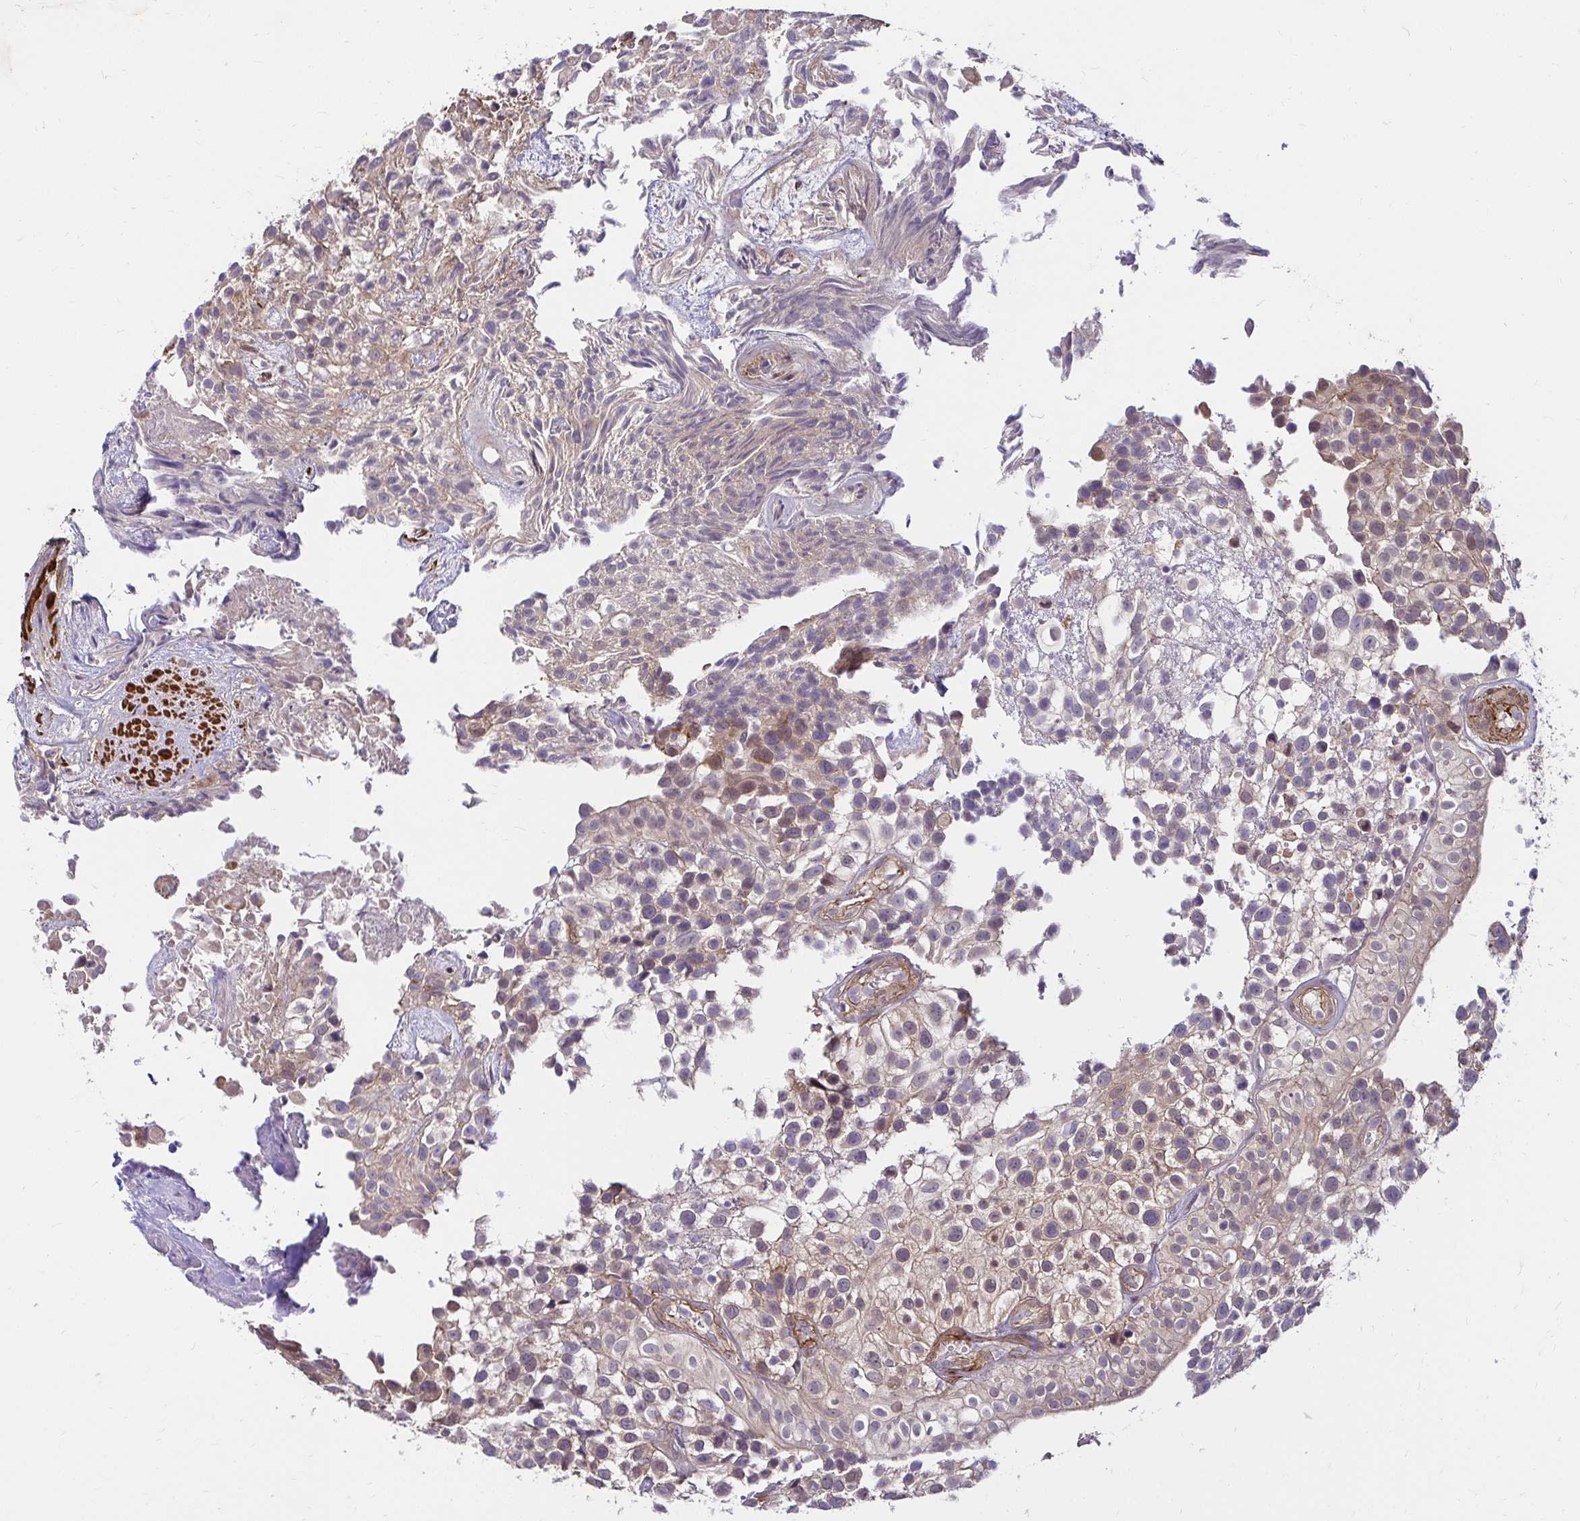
{"staining": {"intensity": "moderate", "quantity": ">75%", "location": "cytoplasmic/membranous"}, "tissue": "urothelial cancer", "cell_type": "Tumor cells", "image_type": "cancer", "snomed": [{"axis": "morphology", "description": "Urothelial carcinoma, High grade"}, {"axis": "topography", "description": "Urinary bladder"}], "caption": "IHC micrograph of high-grade urothelial carcinoma stained for a protein (brown), which shows medium levels of moderate cytoplasmic/membranous positivity in about >75% of tumor cells.", "gene": "YAP1", "patient": {"sex": "male", "age": 56}}